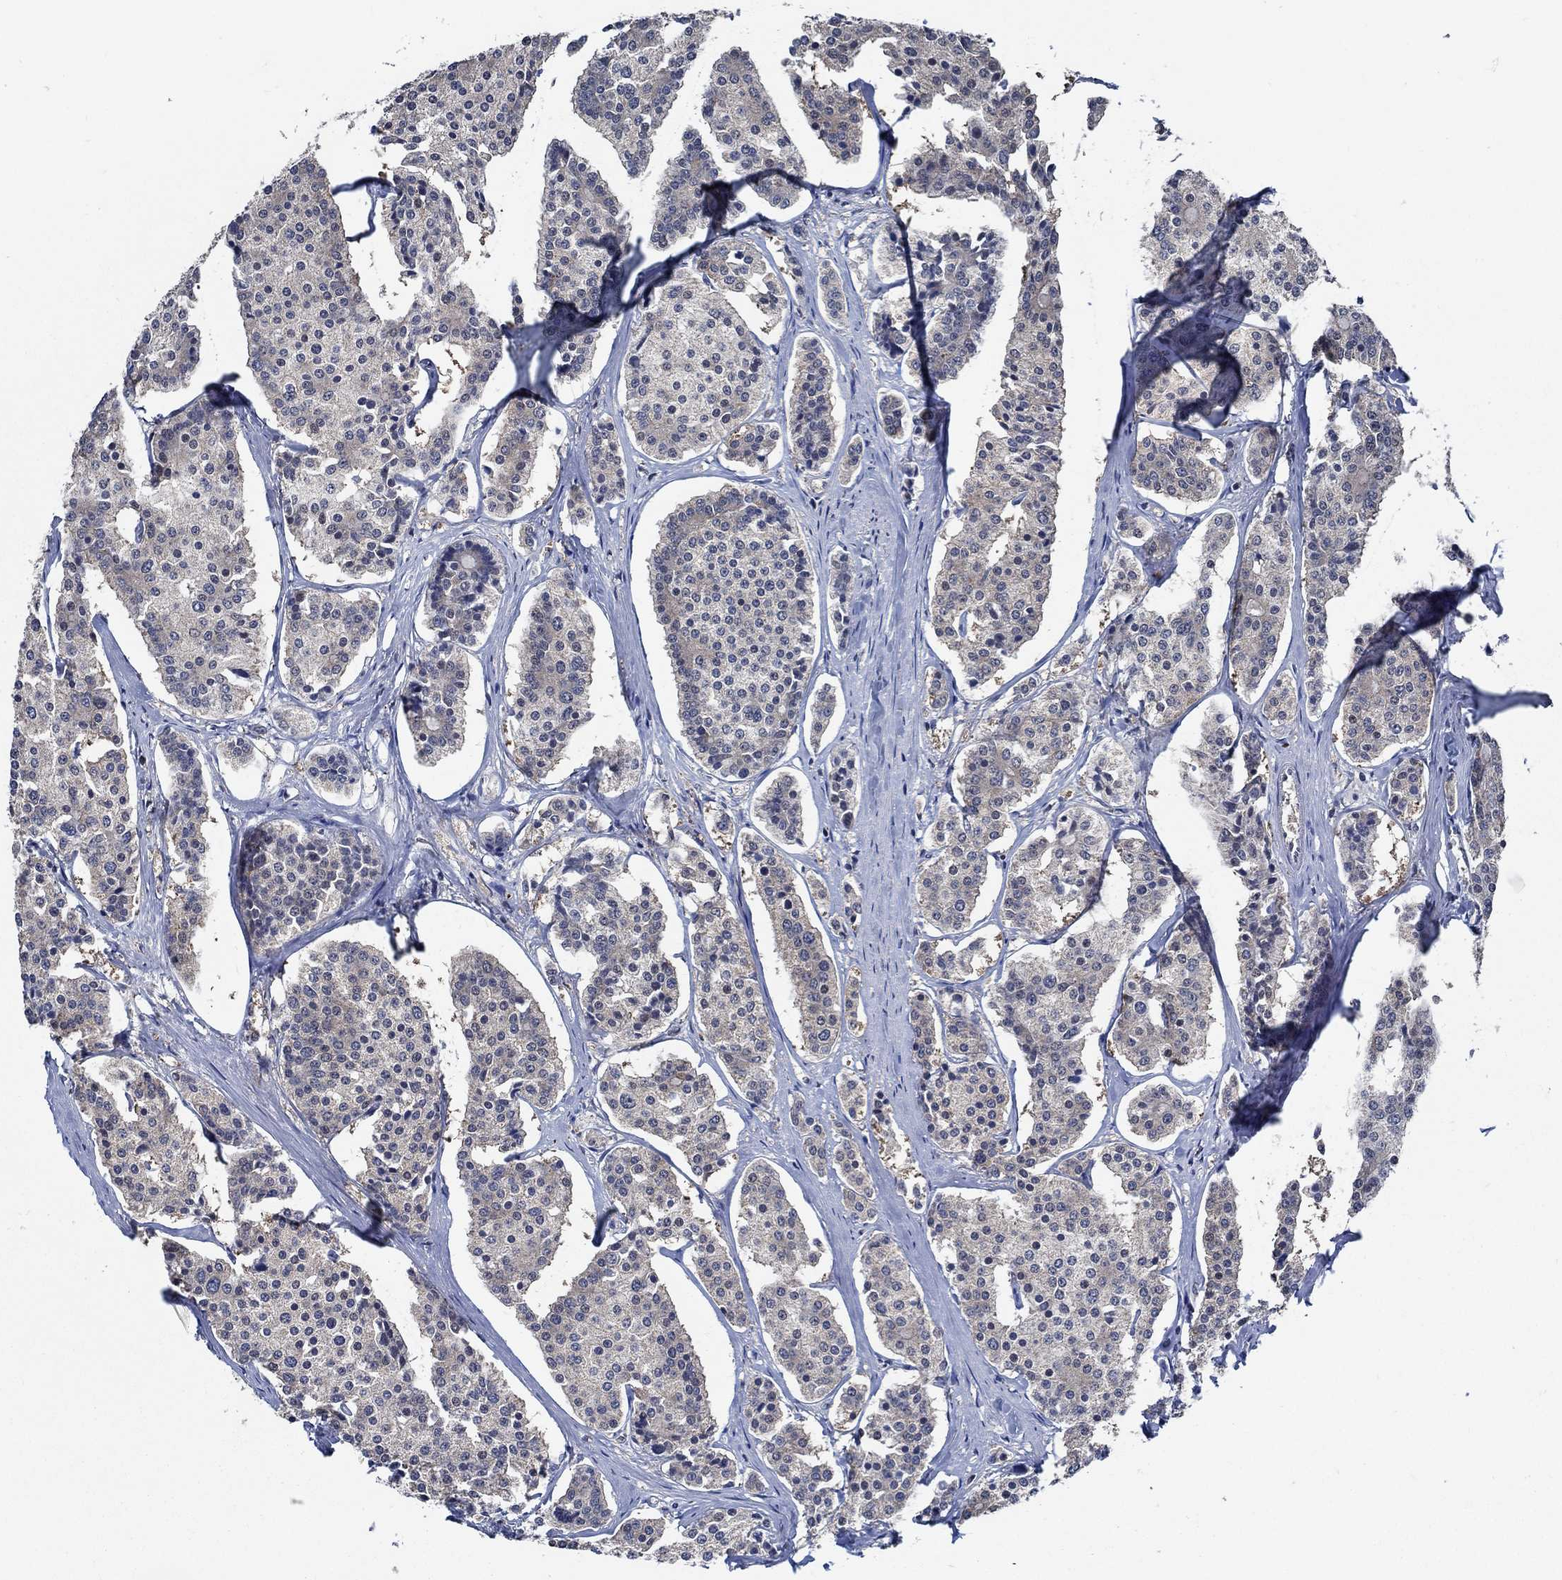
{"staining": {"intensity": "negative", "quantity": "none", "location": "none"}, "tissue": "carcinoid", "cell_type": "Tumor cells", "image_type": "cancer", "snomed": [{"axis": "morphology", "description": "Carcinoid, malignant, NOS"}, {"axis": "topography", "description": "Small intestine"}], "caption": "Immunohistochemical staining of human carcinoid demonstrates no significant staining in tumor cells. The staining is performed using DAB (3,3'-diaminobenzidine) brown chromogen with nuclei counter-stained in using hematoxylin.", "gene": "DACT1", "patient": {"sex": "female", "age": 65}}